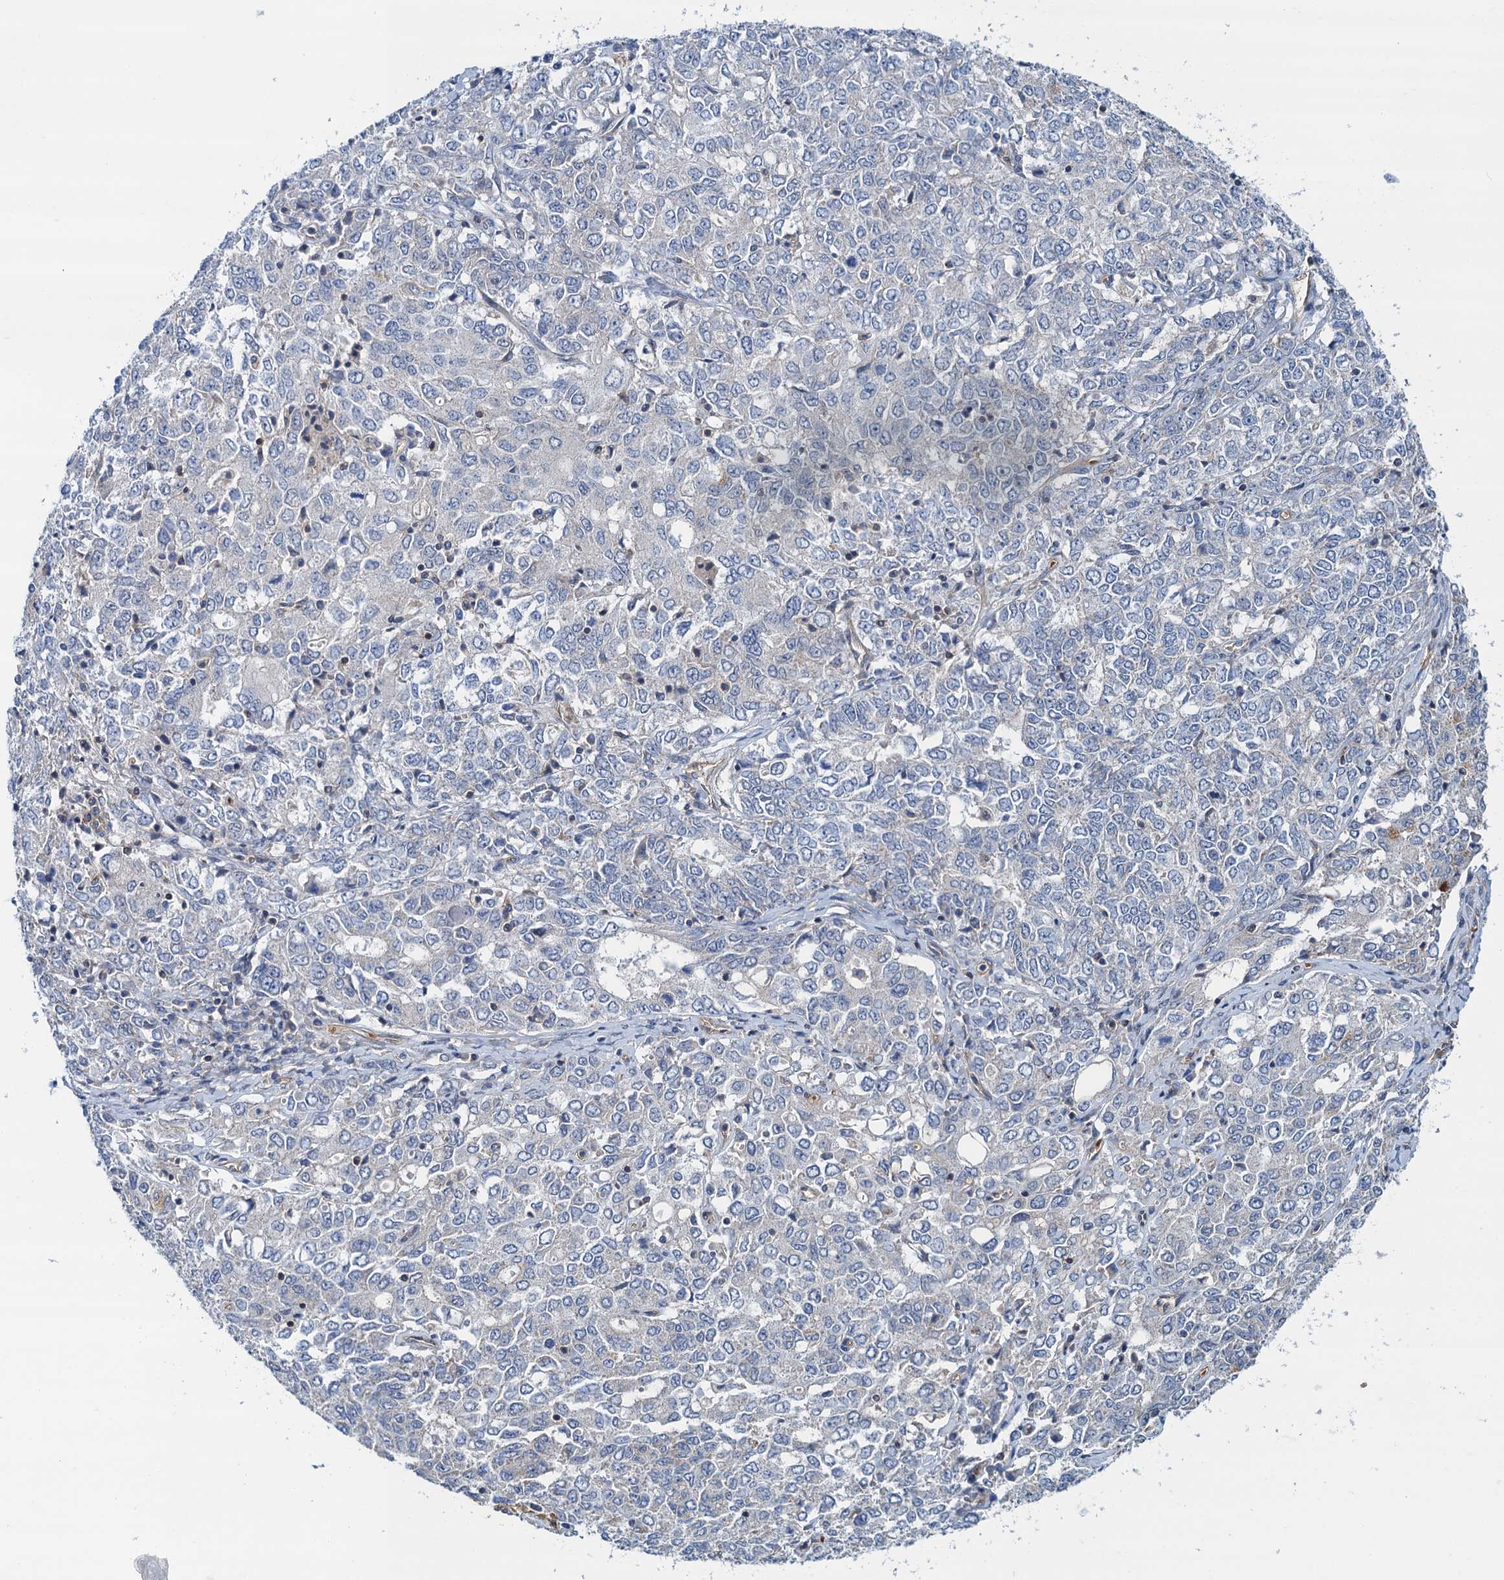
{"staining": {"intensity": "negative", "quantity": "none", "location": "none"}, "tissue": "ovarian cancer", "cell_type": "Tumor cells", "image_type": "cancer", "snomed": [{"axis": "morphology", "description": "Carcinoma, endometroid"}, {"axis": "topography", "description": "Ovary"}], "caption": "Protein analysis of endometroid carcinoma (ovarian) reveals no significant positivity in tumor cells.", "gene": "ROGDI", "patient": {"sex": "female", "age": 62}}